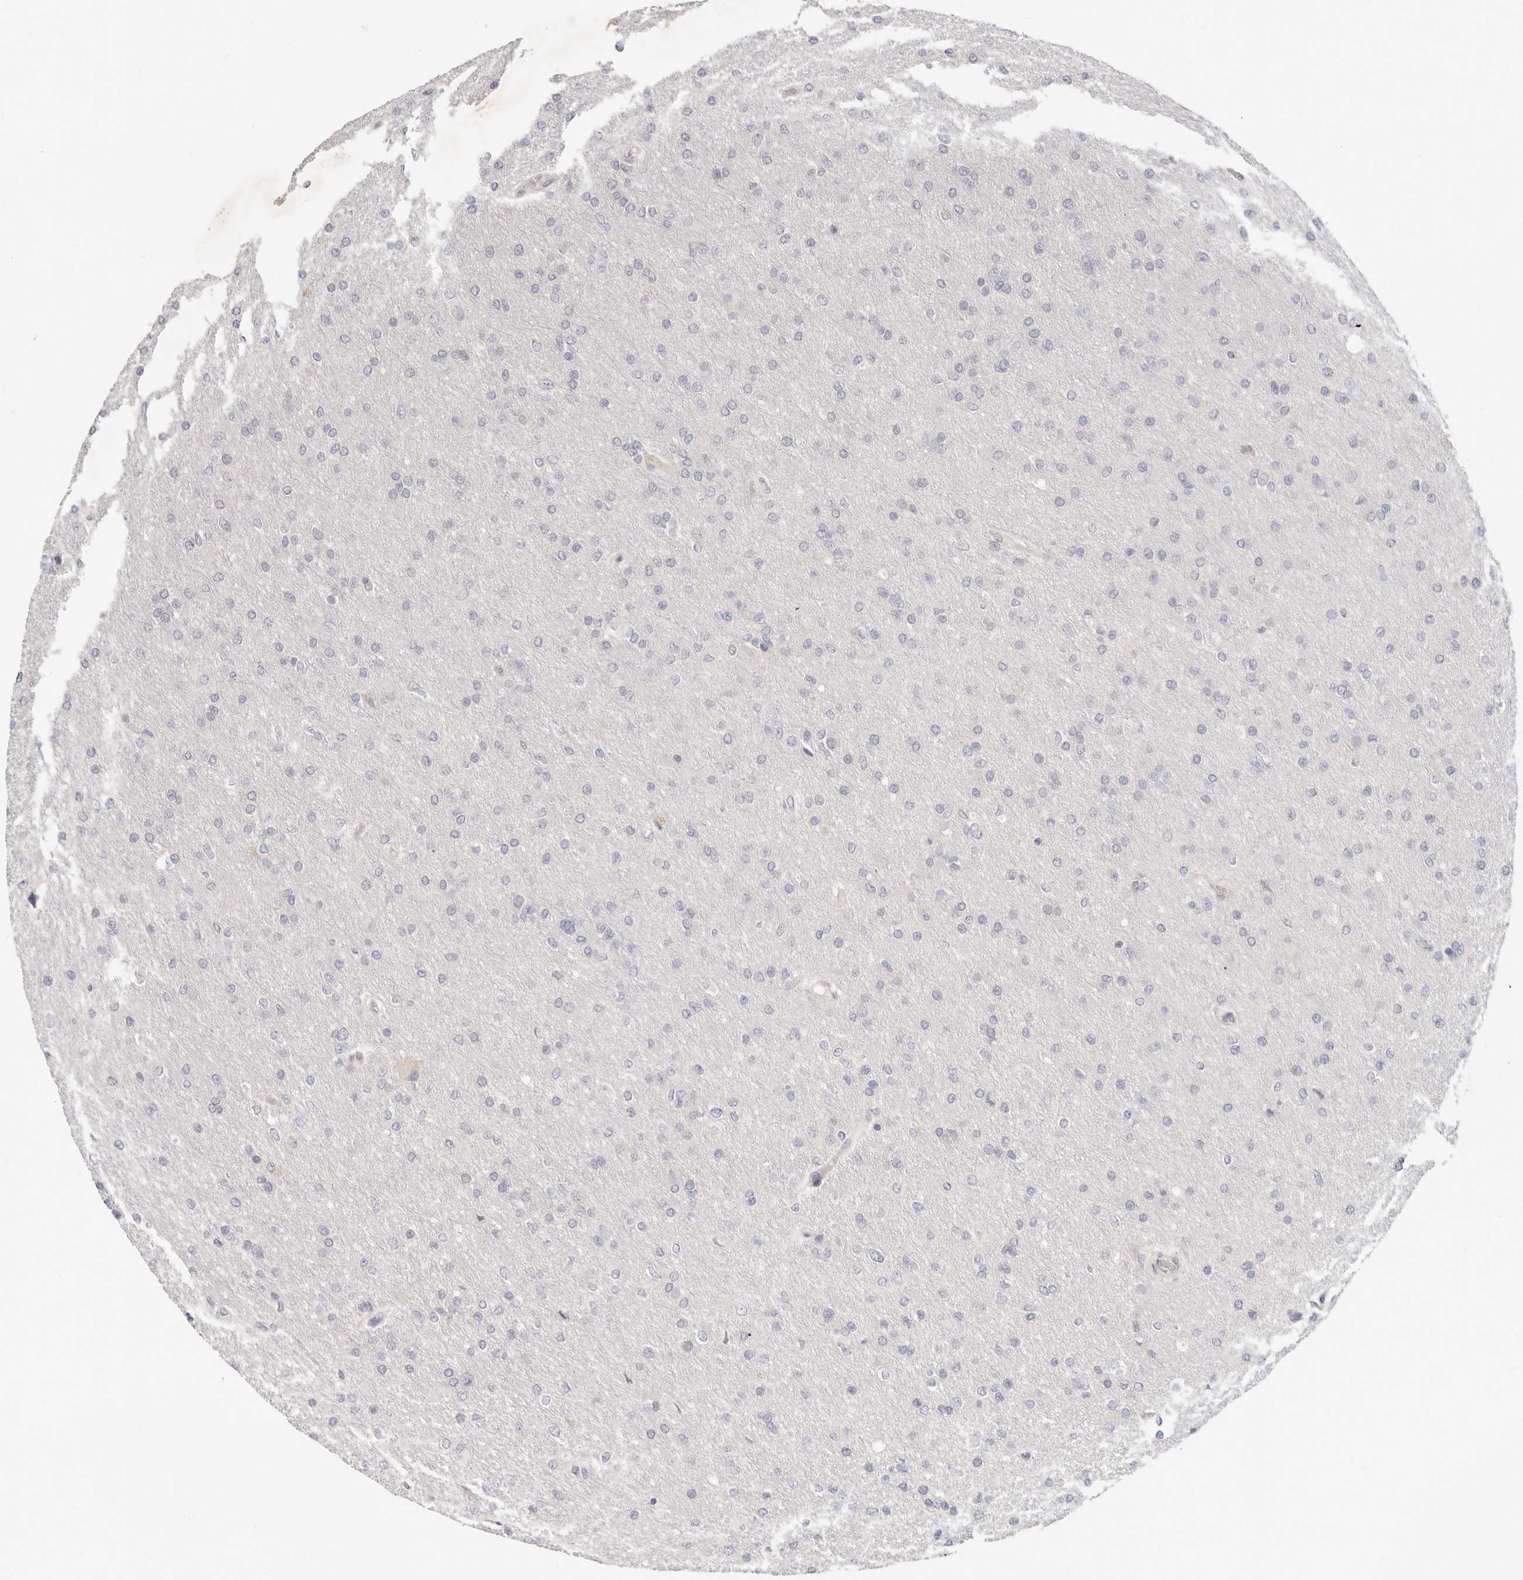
{"staining": {"intensity": "negative", "quantity": "none", "location": "none"}, "tissue": "glioma", "cell_type": "Tumor cells", "image_type": "cancer", "snomed": [{"axis": "morphology", "description": "Glioma, malignant, High grade"}, {"axis": "topography", "description": "Cerebral cortex"}], "caption": "High magnification brightfield microscopy of malignant glioma (high-grade) stained with DAB (brown) and counterstained with hematoxylin (blue): tumor cells show no significant staining.", "gene": "TFB2M", "patient": {"sex": "female", "age": 36}}